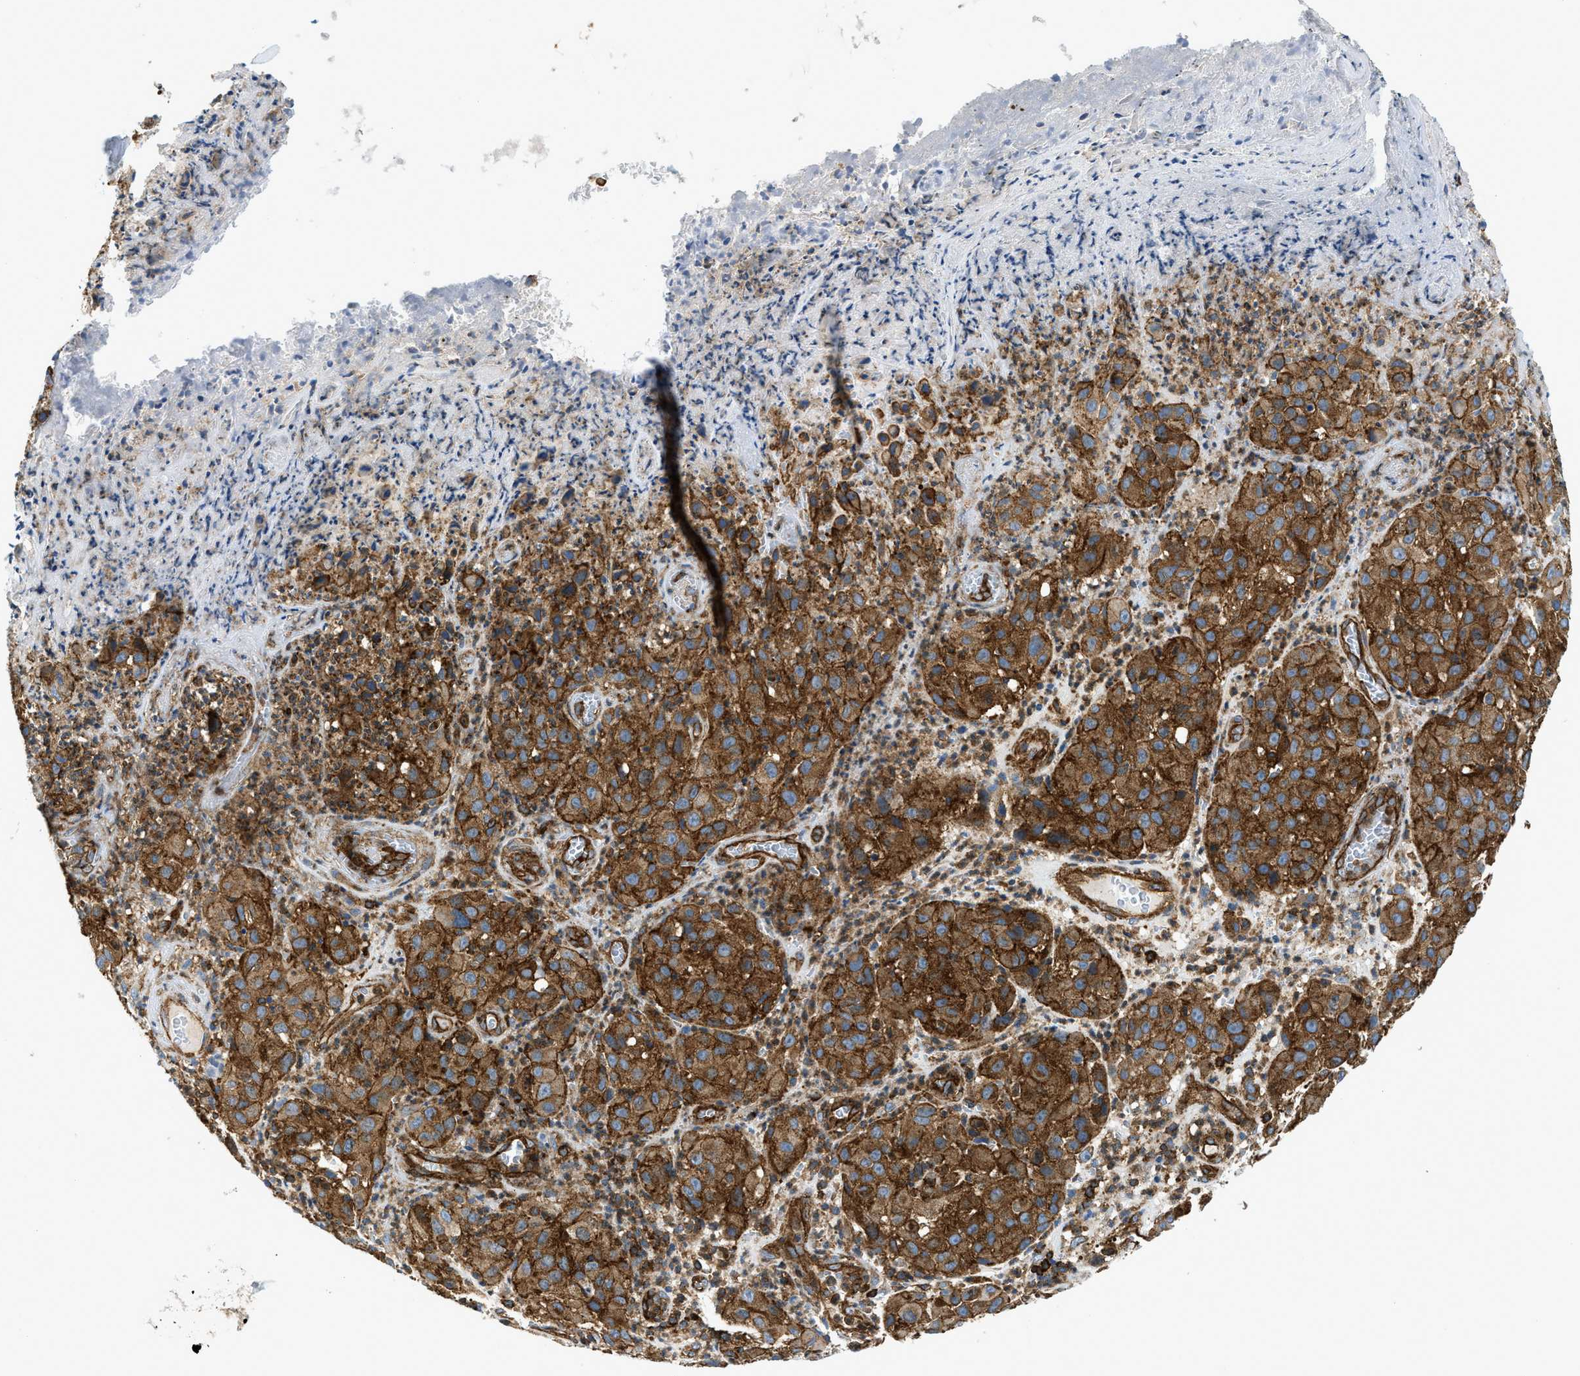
{"staining": {"intensity": "moderate", "quantity": ">75%", "location": "cytoplasmic/membranous"}, "tissue": "melanoma", "cell_type": "Tumor cells", "image_type": "cancer", "snomed": [{"axis": "morphology", "description": "Malignant melanoma, NOS"}, {"axis": "topography", "description": "Skin"}], "caption": "IHC of malignant melanoma shows medium levels of moderate cytoplasmic/membranous positivity in approximately >75% of tumor cells. (DAB (3,3'-diaminobenzidine) = brown stain, brightfield microscopy at high magnification).", "gene": "HIP1", "patient": {"sex": "female", "age": 21}}